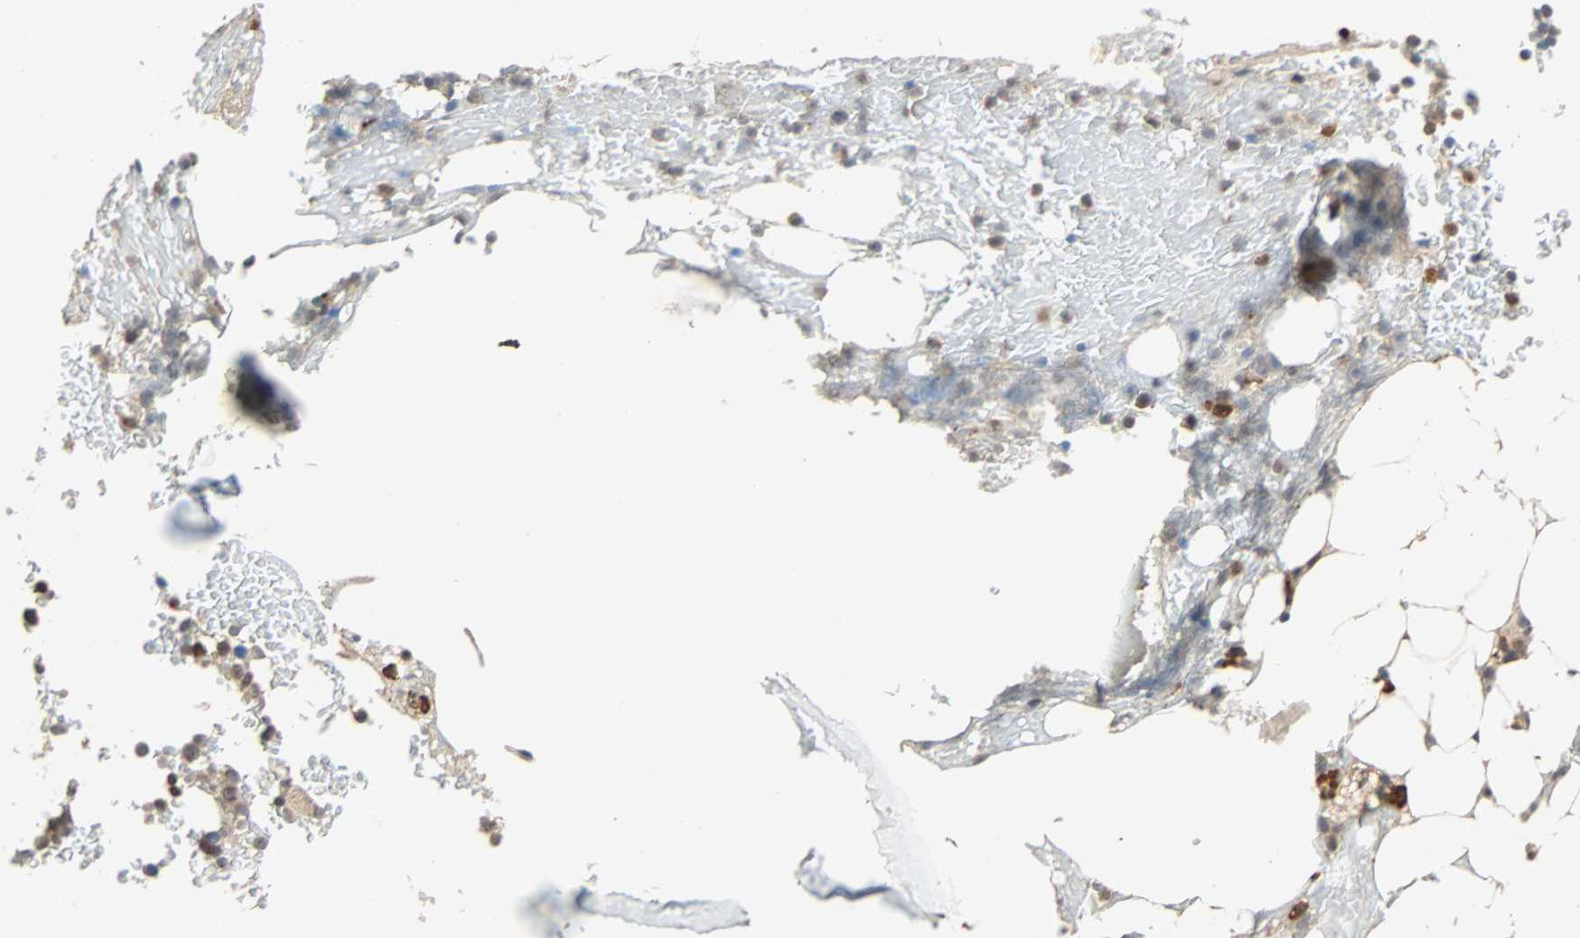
{"staining": {"intensity": "strong", "quantity": "<25%", "location": "cytoplasmic/membranous"}, "tissue": "bone marrow", "cell_type": "Hematopoietic cells", "image_type": "normal", "snomed": [{"axis": "morphology", "description": "Normal tissue, NOS"}, {"axis": "topography", "description": "Bone marrow"}], "caption": "A photomicrograph of bone marrow stained for a protein demonstrates strong cytoplasmic/membranous brown staining in hematopoietic cells.", "gene": "QSER1", "patient": {"sex": "female", "age": 66}}